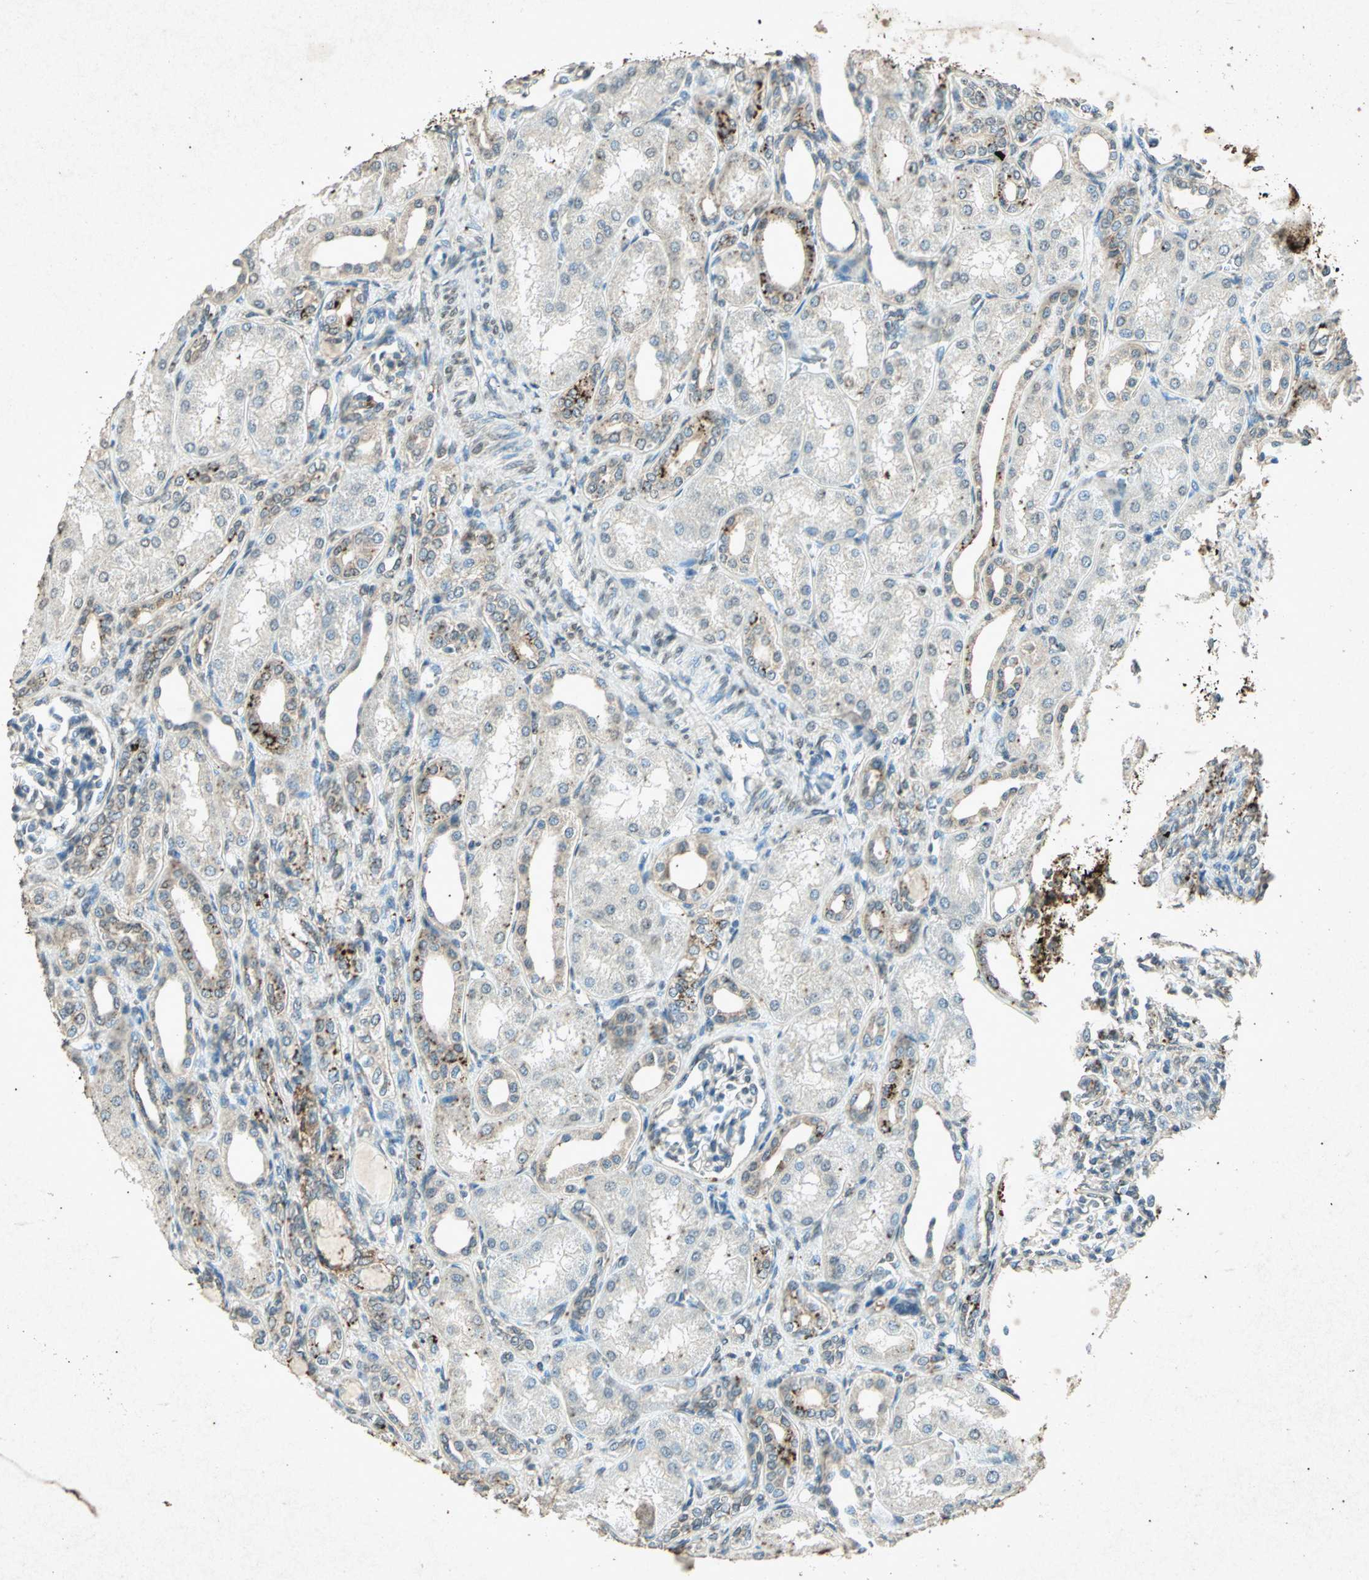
{"staining": {"intensity": "negative", "quantity": "none", "location": "none"}, "tissue": "kidney", "cell_type": "Cells in glomeruli", "image_type": "normal", "snomed": [{"axis": "morphology", "description": "Normal tissue, NOS"}, {"axis": "topography", "description": "Kidney"}], "caption": "Cells in glomeruli are negative for brown protein staining in benign kidney.", "gene": "PSEN1", "patient": {"sex": "male", "age": 7}}